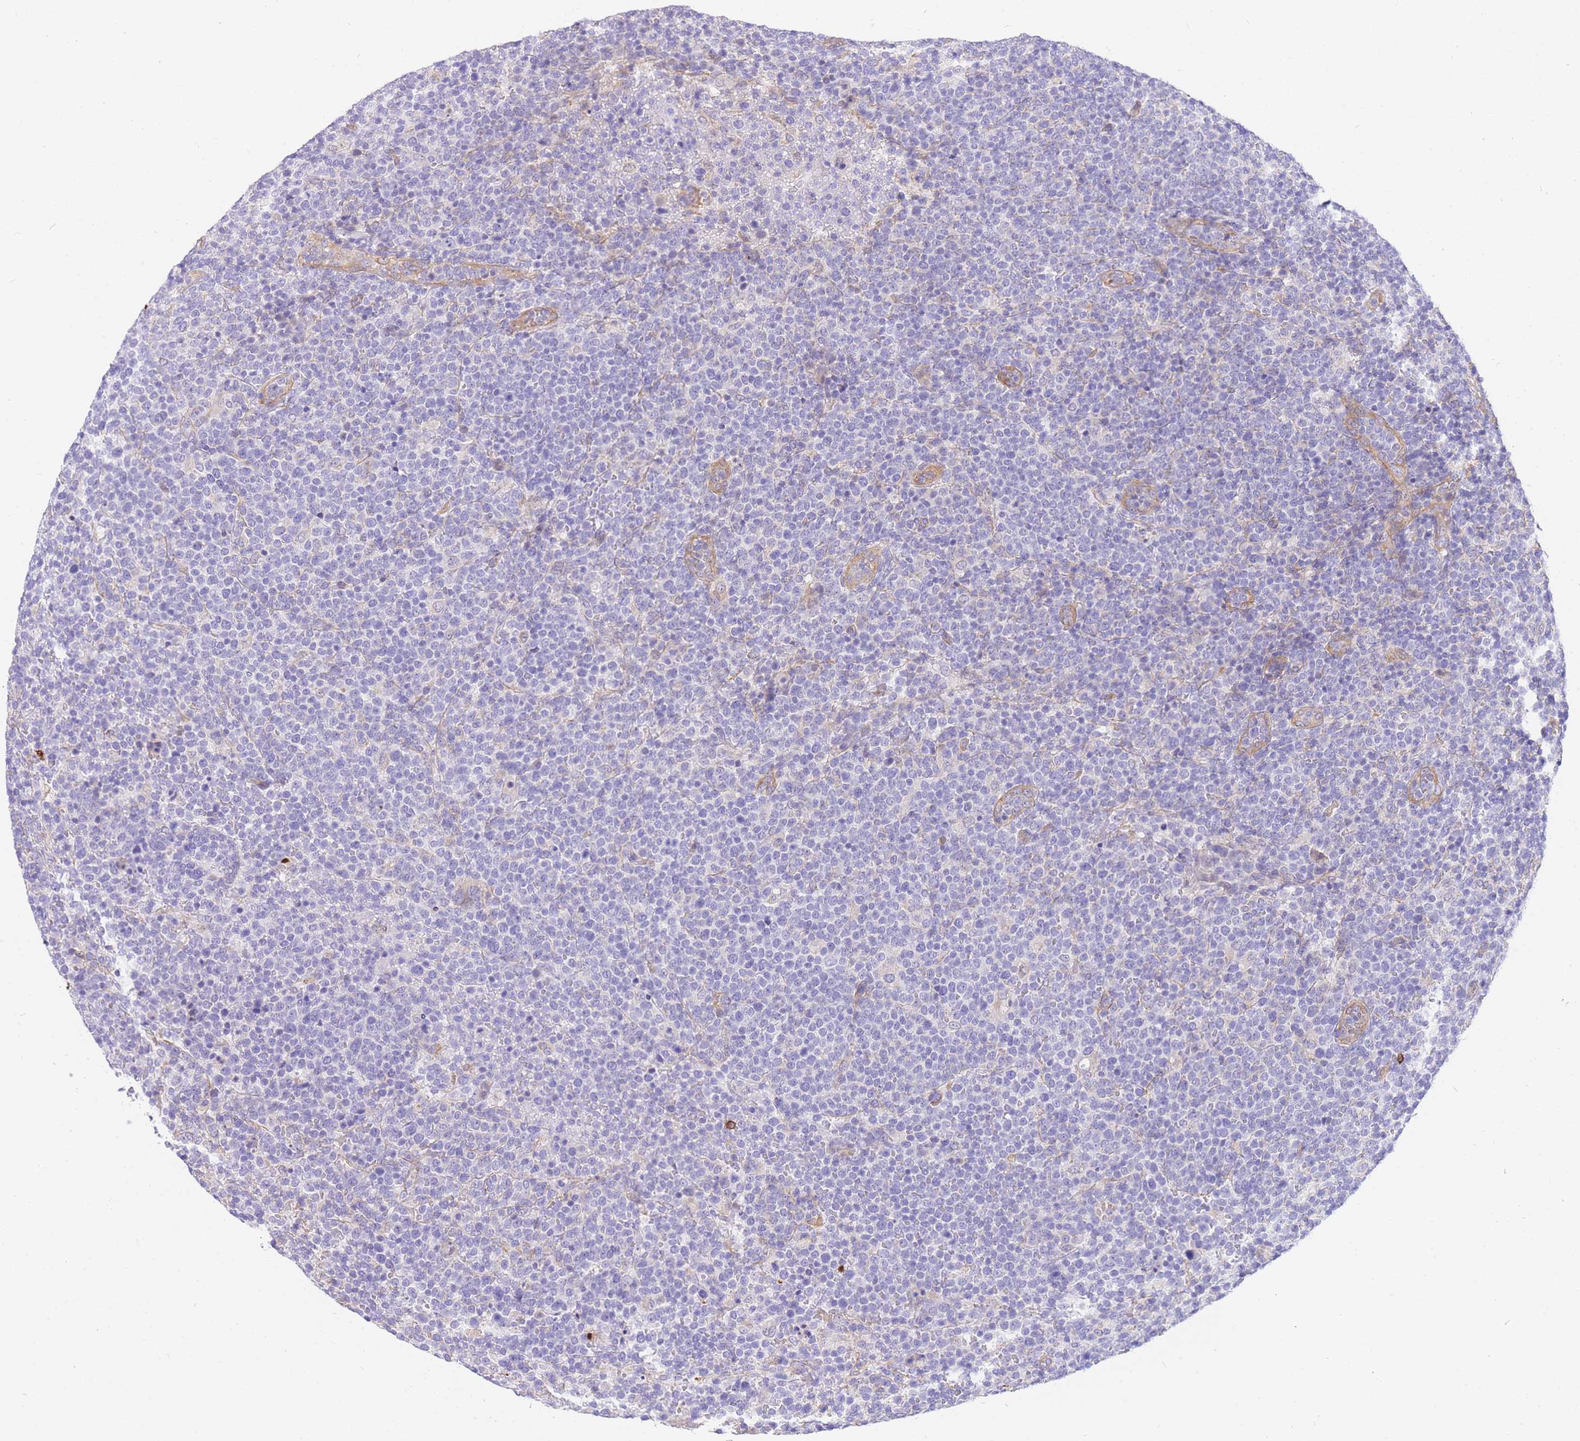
{"staining": {"intensity": "negative", "quantity": "none", "location": "none"}, "tissue": "lymphoma", "cell_type": "Tumor cells", "image_type": "cancer", "snomed": [{"axis": "morphology", "description": "Malignant lymphoma, non-Hodgkin's type, High grade"}, {"axis": "topography", "description": "Lymph node"}], "caption": "High magnification brightfield microscopy of lymphoma stained with DAB (brown) and counterstained with hematoxylin (blue): tumor cells show no significant positivity.", "gene": "SRSF12", "patient": {"sex": "male", "age": 61}}